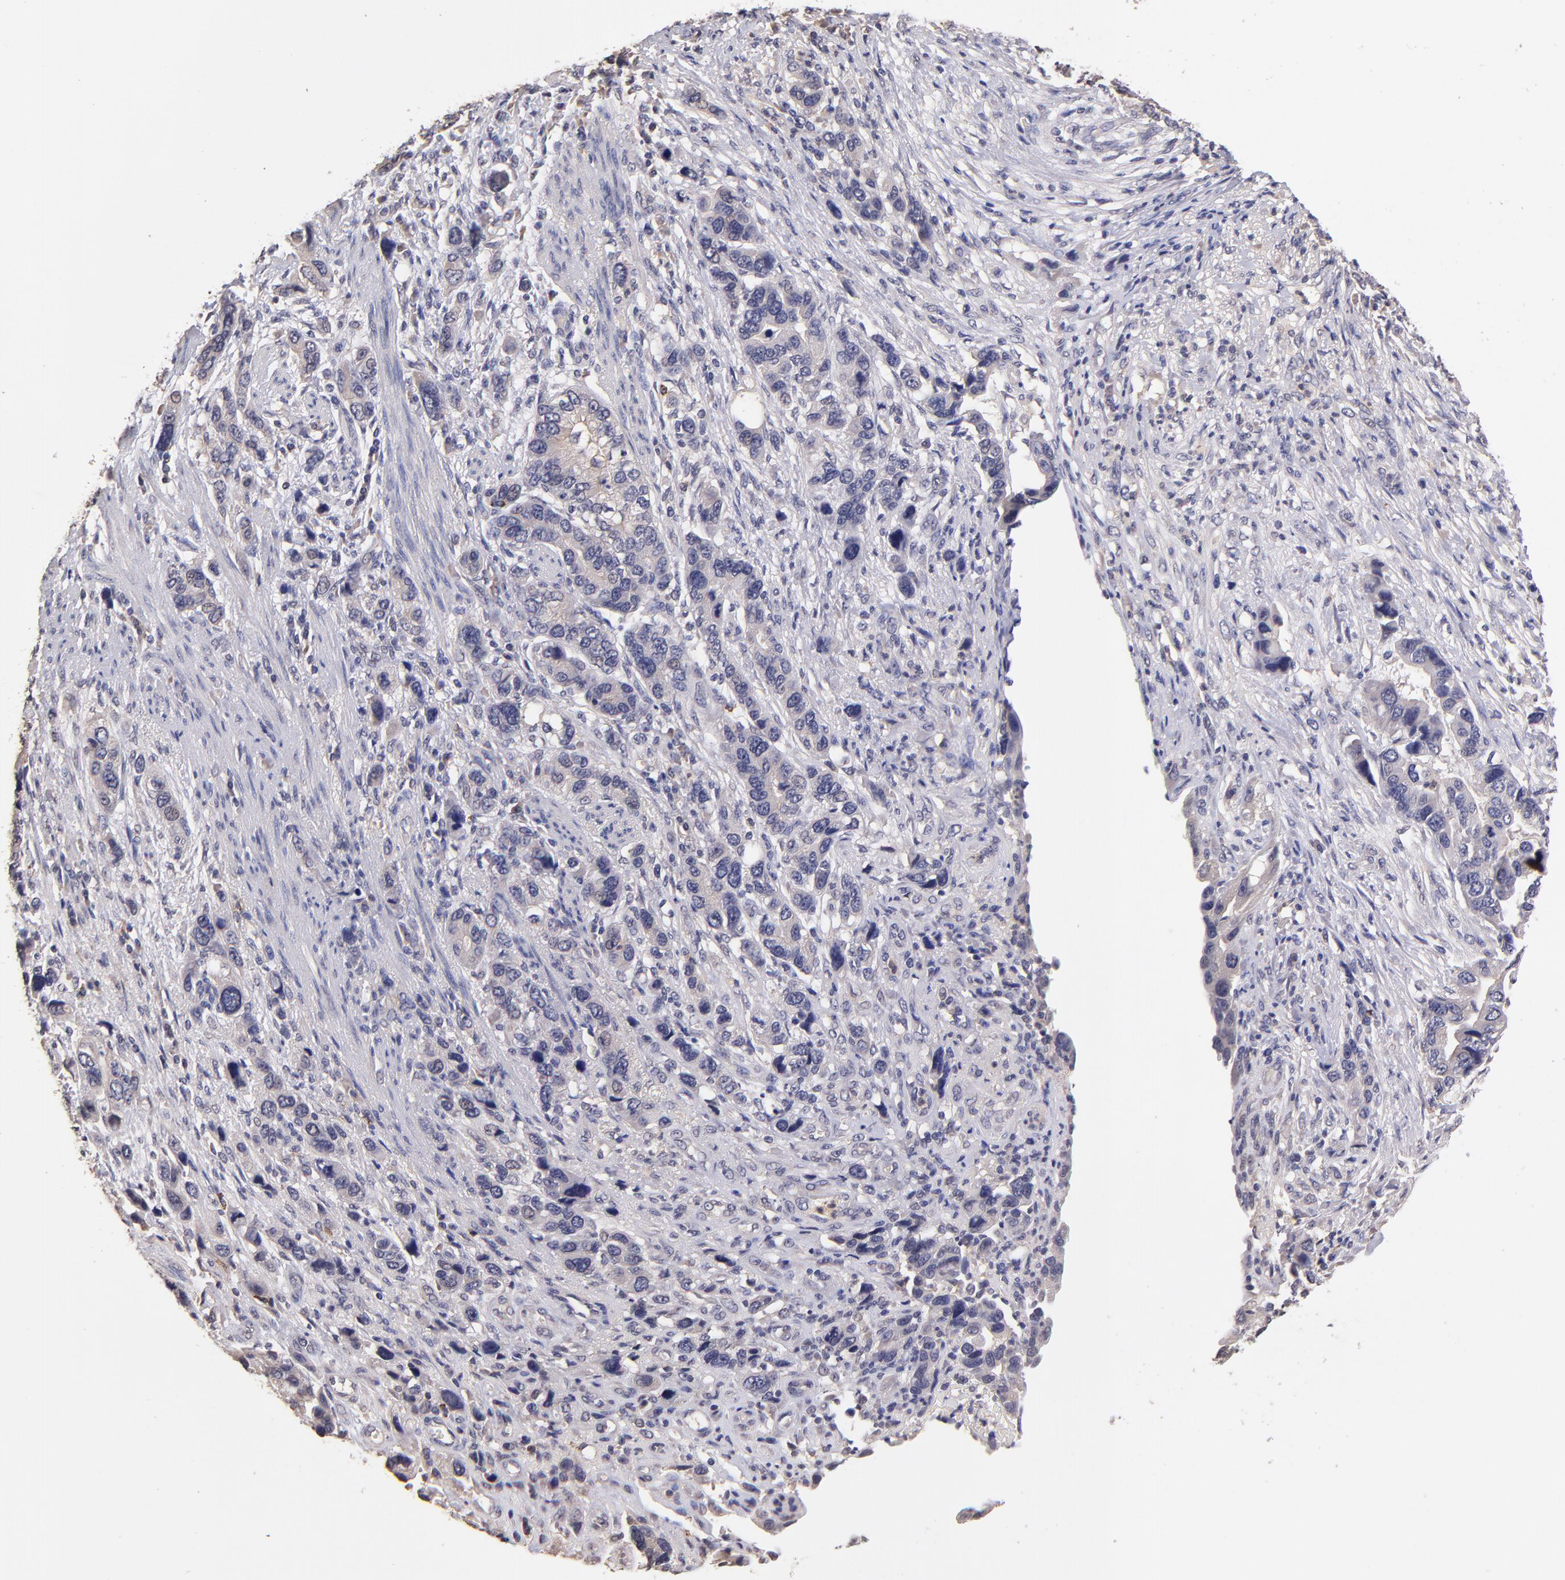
{"staining": {"intensity": "negative", "quantity": "none", "location": "none"}, "tissue": "stomach cancer", "cell_type": "Tumor cells", "image_type": "cancer", "snomed": [{"axis": "morphology", "description": "Adenocarcinoma, NOS"}, {"axis": "topography", "description": "Stomach, lower"}], "caption": "This is a image of IHC staining of stomach cancer (adenocarcinoma), which shows no staining in tumor cells.", "gene": "RNASEL", "patient": {"sex": "female", "age": 93}}